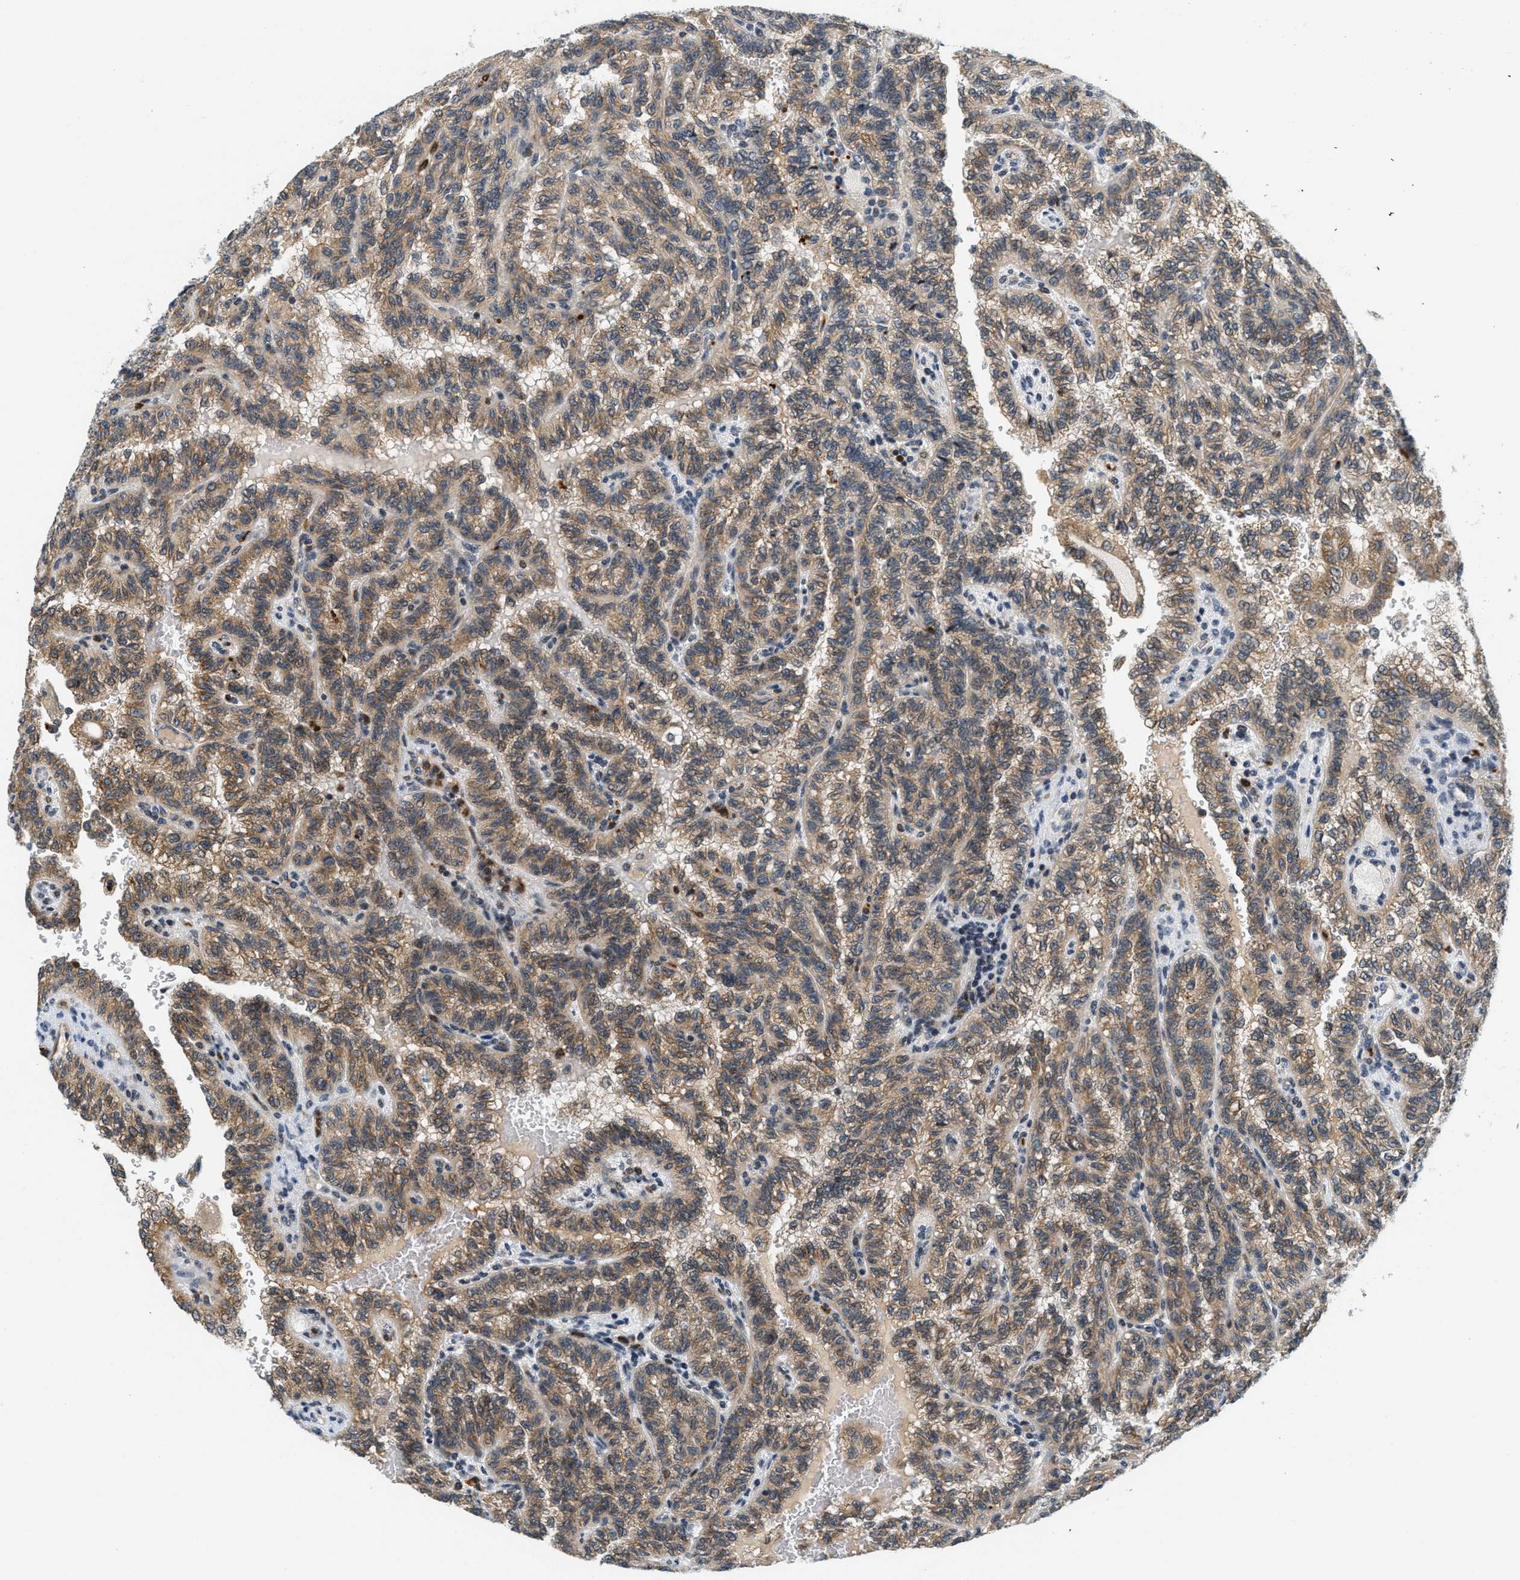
{"staining": {"intensity": "moderate", "quantity": ">75%", "location": "cytoplasmic/membranous"}, "tissue": "renal cancer", "cell_type": "Tumor cells", "image_type": "cancer", "snomed": [{"axis": "morphology", "description": "Inflammation, NOS"}, {"axis": "morphology", "description": "Adenocarcinoma, NOS"}, {"axis": "topography", "description": "Kidney"}], "caption": "Tumor cells display medium levels of moderate cytoplasmic/membranous expression in about >75% of cells in renal cancer (adenocarcinoma). (IHC, brightfield microscopy, high magnification).", "gene": "KMT2A", "patient": {"sex": "male", "age": 68}}